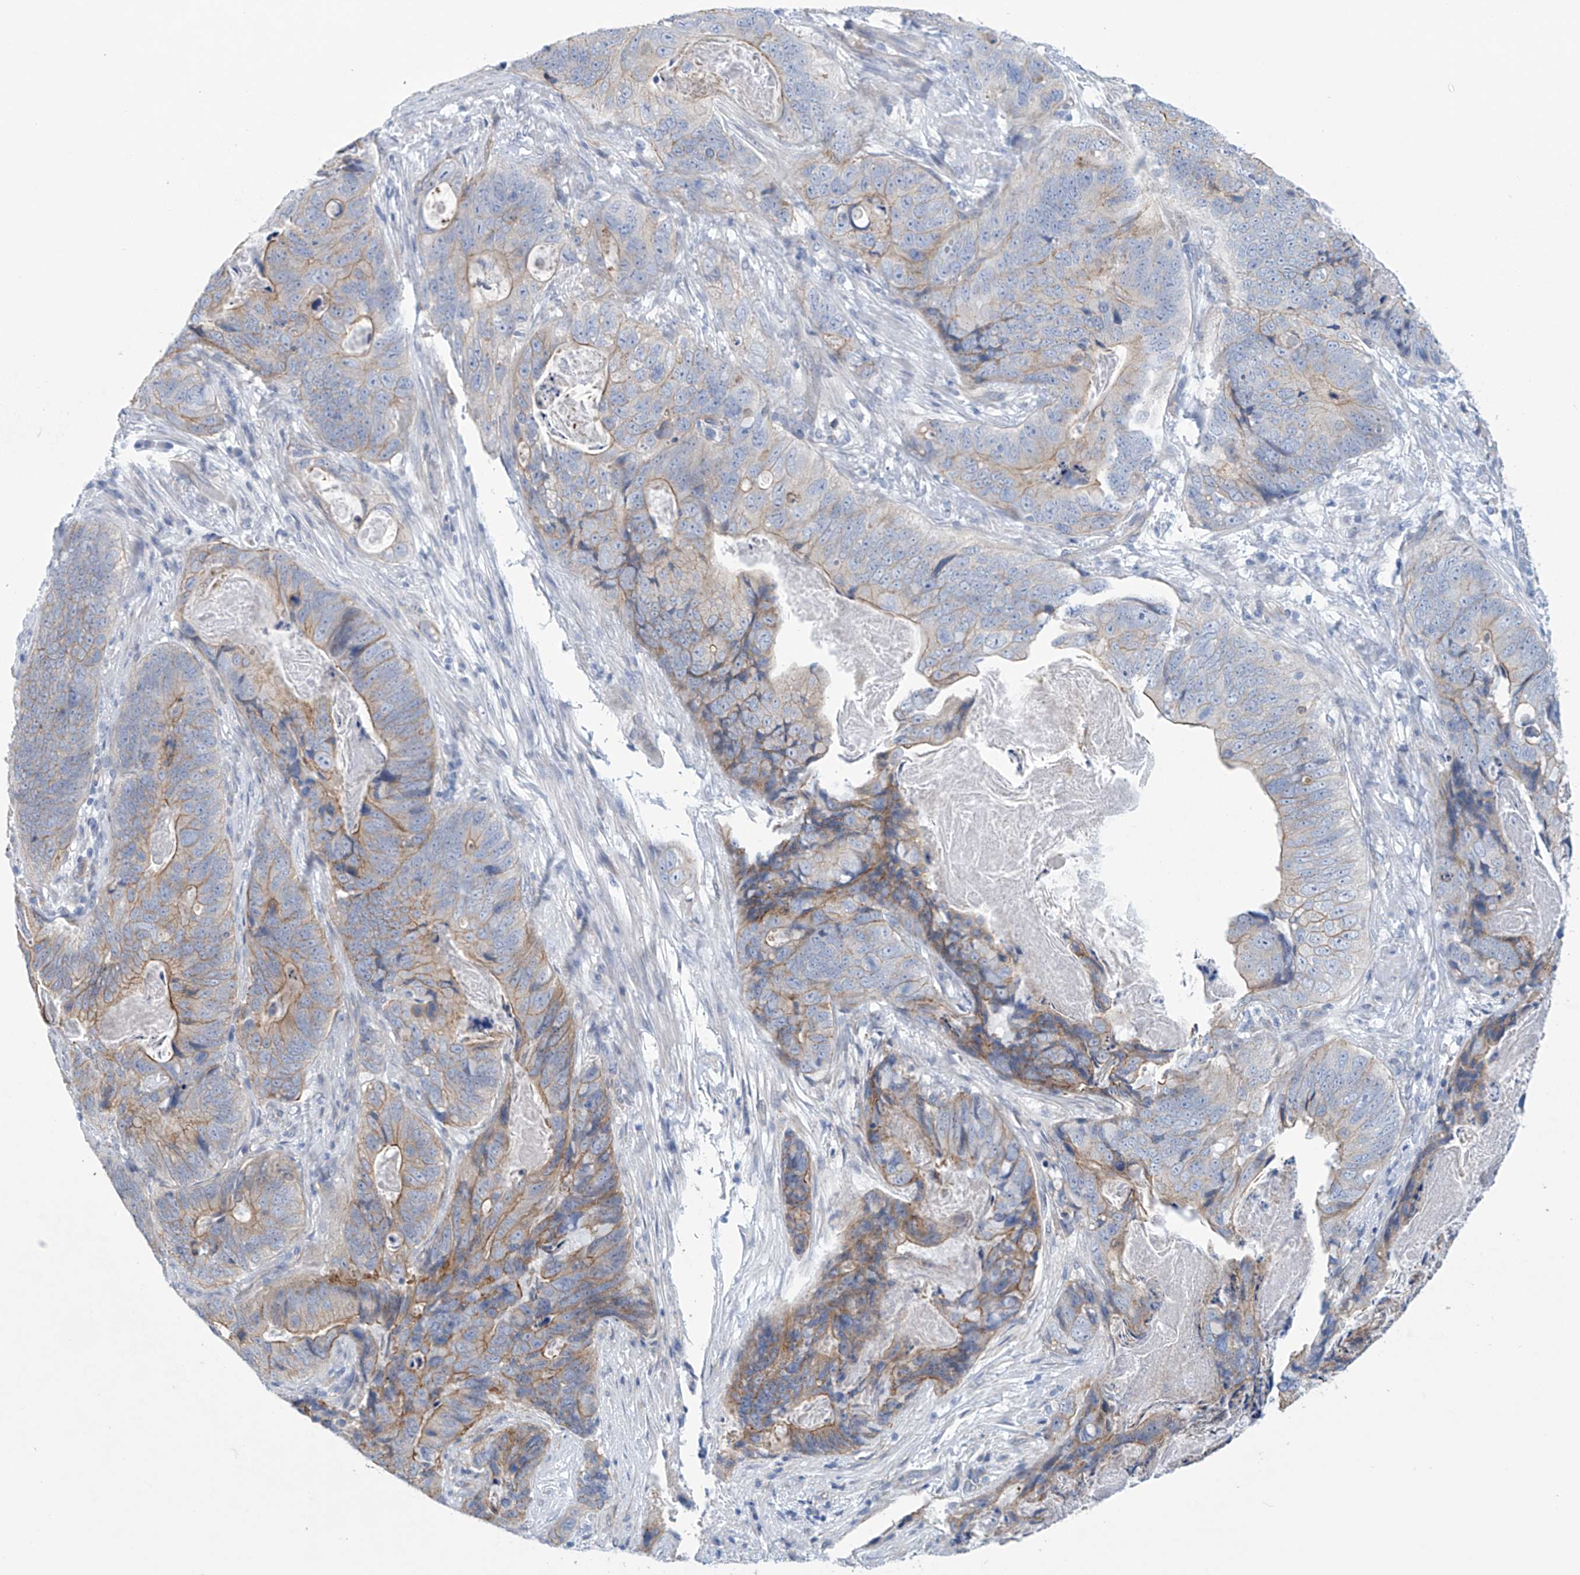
{"staining": {"intensity": "moderate", "quantity": "<25%", "location": "cytoplasmic/membranous"}, "tissue": "stomach cancer", "cell_type": "Tumor cells", "image_type": "cancer", "snomed": [{"axis": "morphology", "description": "Normal tissue, NOS"}, {"axis": "morphology", "description": "Adenocarcinoma, NOS"}, {"axis": "topography", "description": "Stomach"}], "caption": "This is an image of immunohistochemistry staining of stomach adenocarcinoma, which shows moderate expression in the cytoplasmic/membranous of tumor cells.", "gene": "ABHD13", "patient": {"sex": "female", "age": 89}}